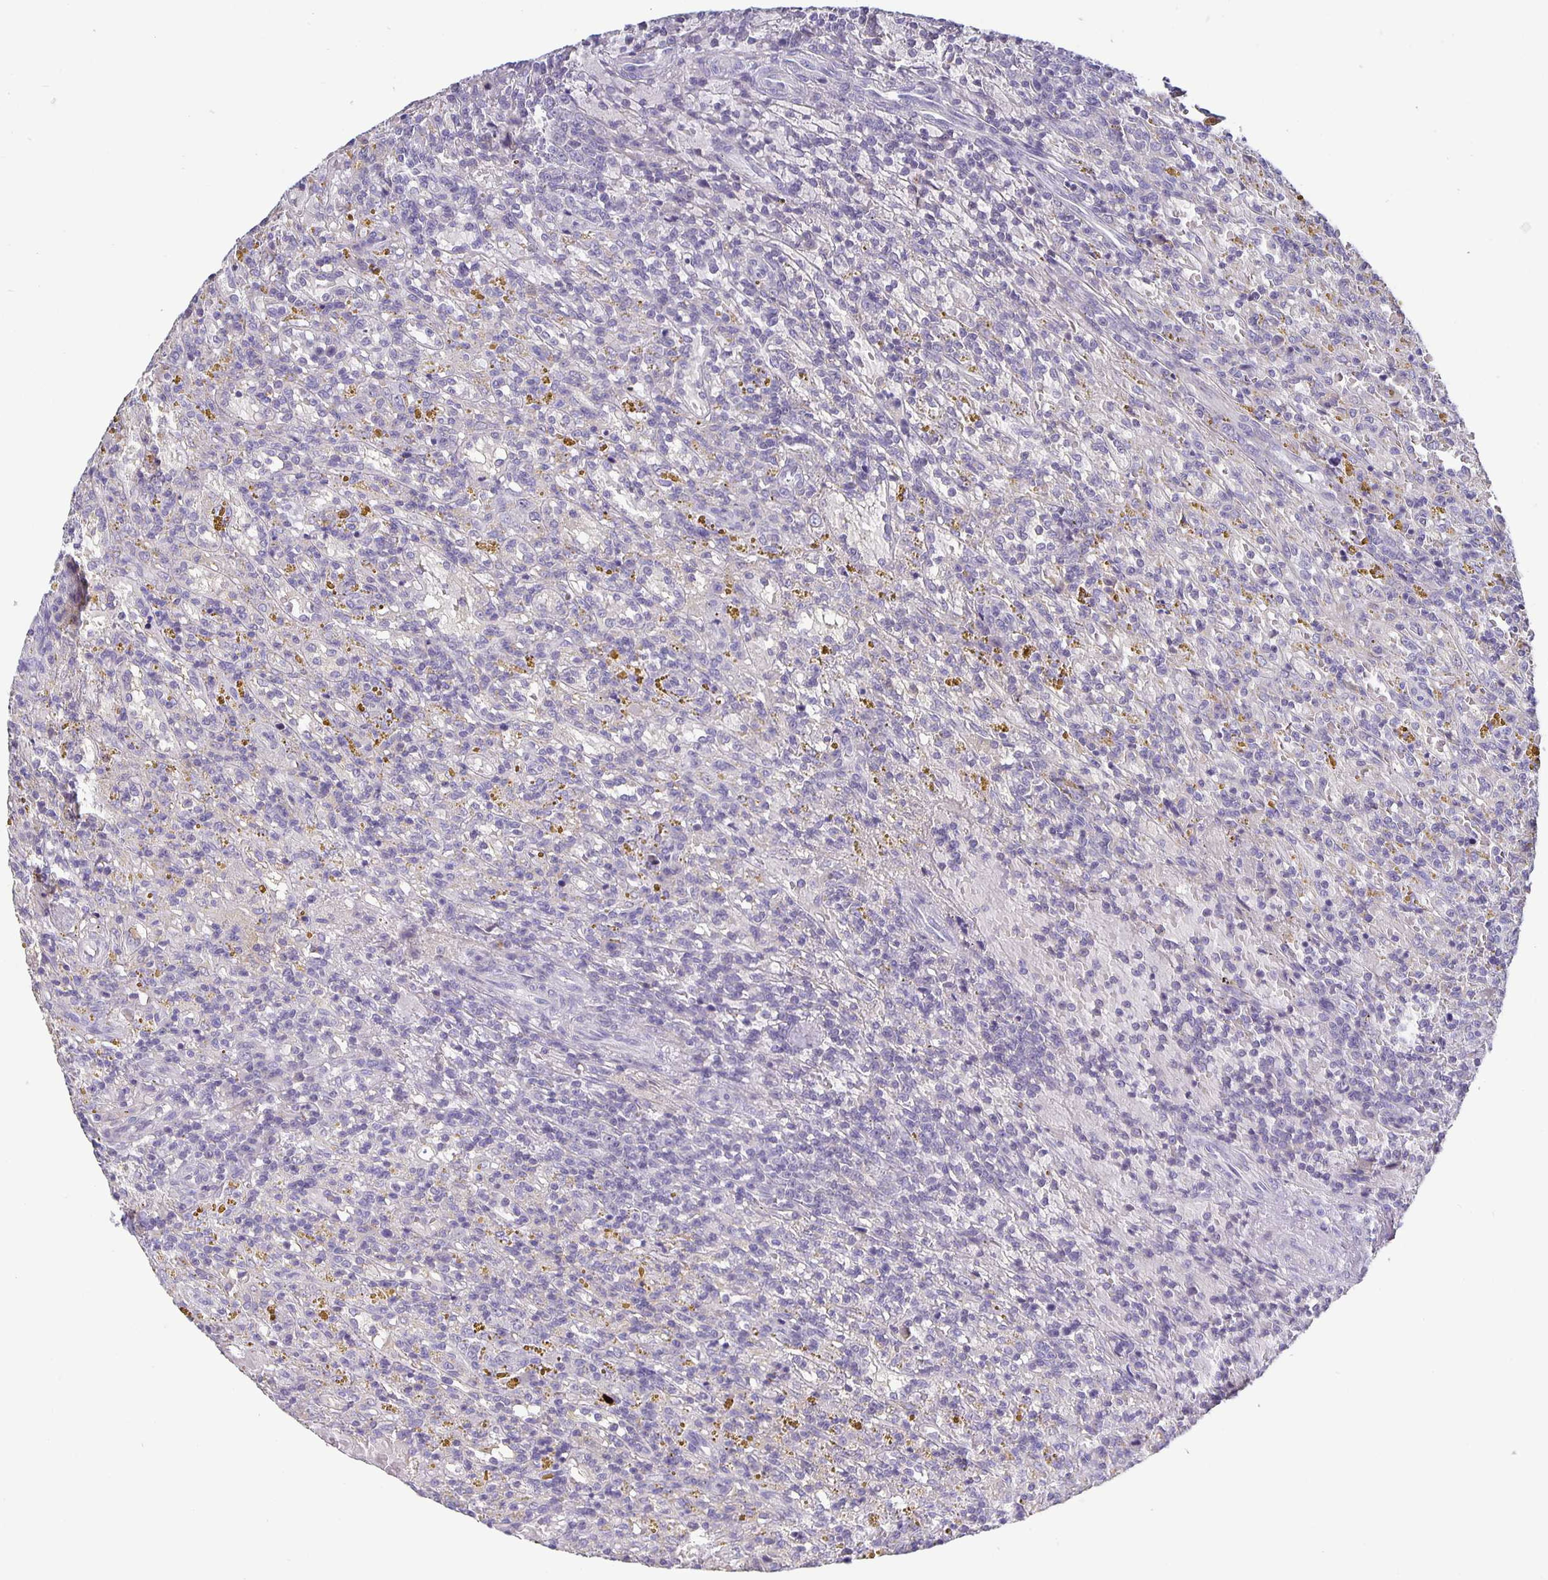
{"staining": {"intensity": "negative", "quantity": "none", "location": "none"}, "tissue": "lymphoma", "cell_type": "Tumor cells", "image_type": "cancer", "snomed": [{"axis": "morphology", "description": "Malignant lymphoma, non-Hodgkin's type, Low grade"}, {"axis": "topography", "description": "Spleen"}], "caption": "This is an immunohistochemistry micrograph of lymphoma. There is no expression in tumor cells.", "gene": "GDF15", "patient": {"sex": "female", "age": 65}}